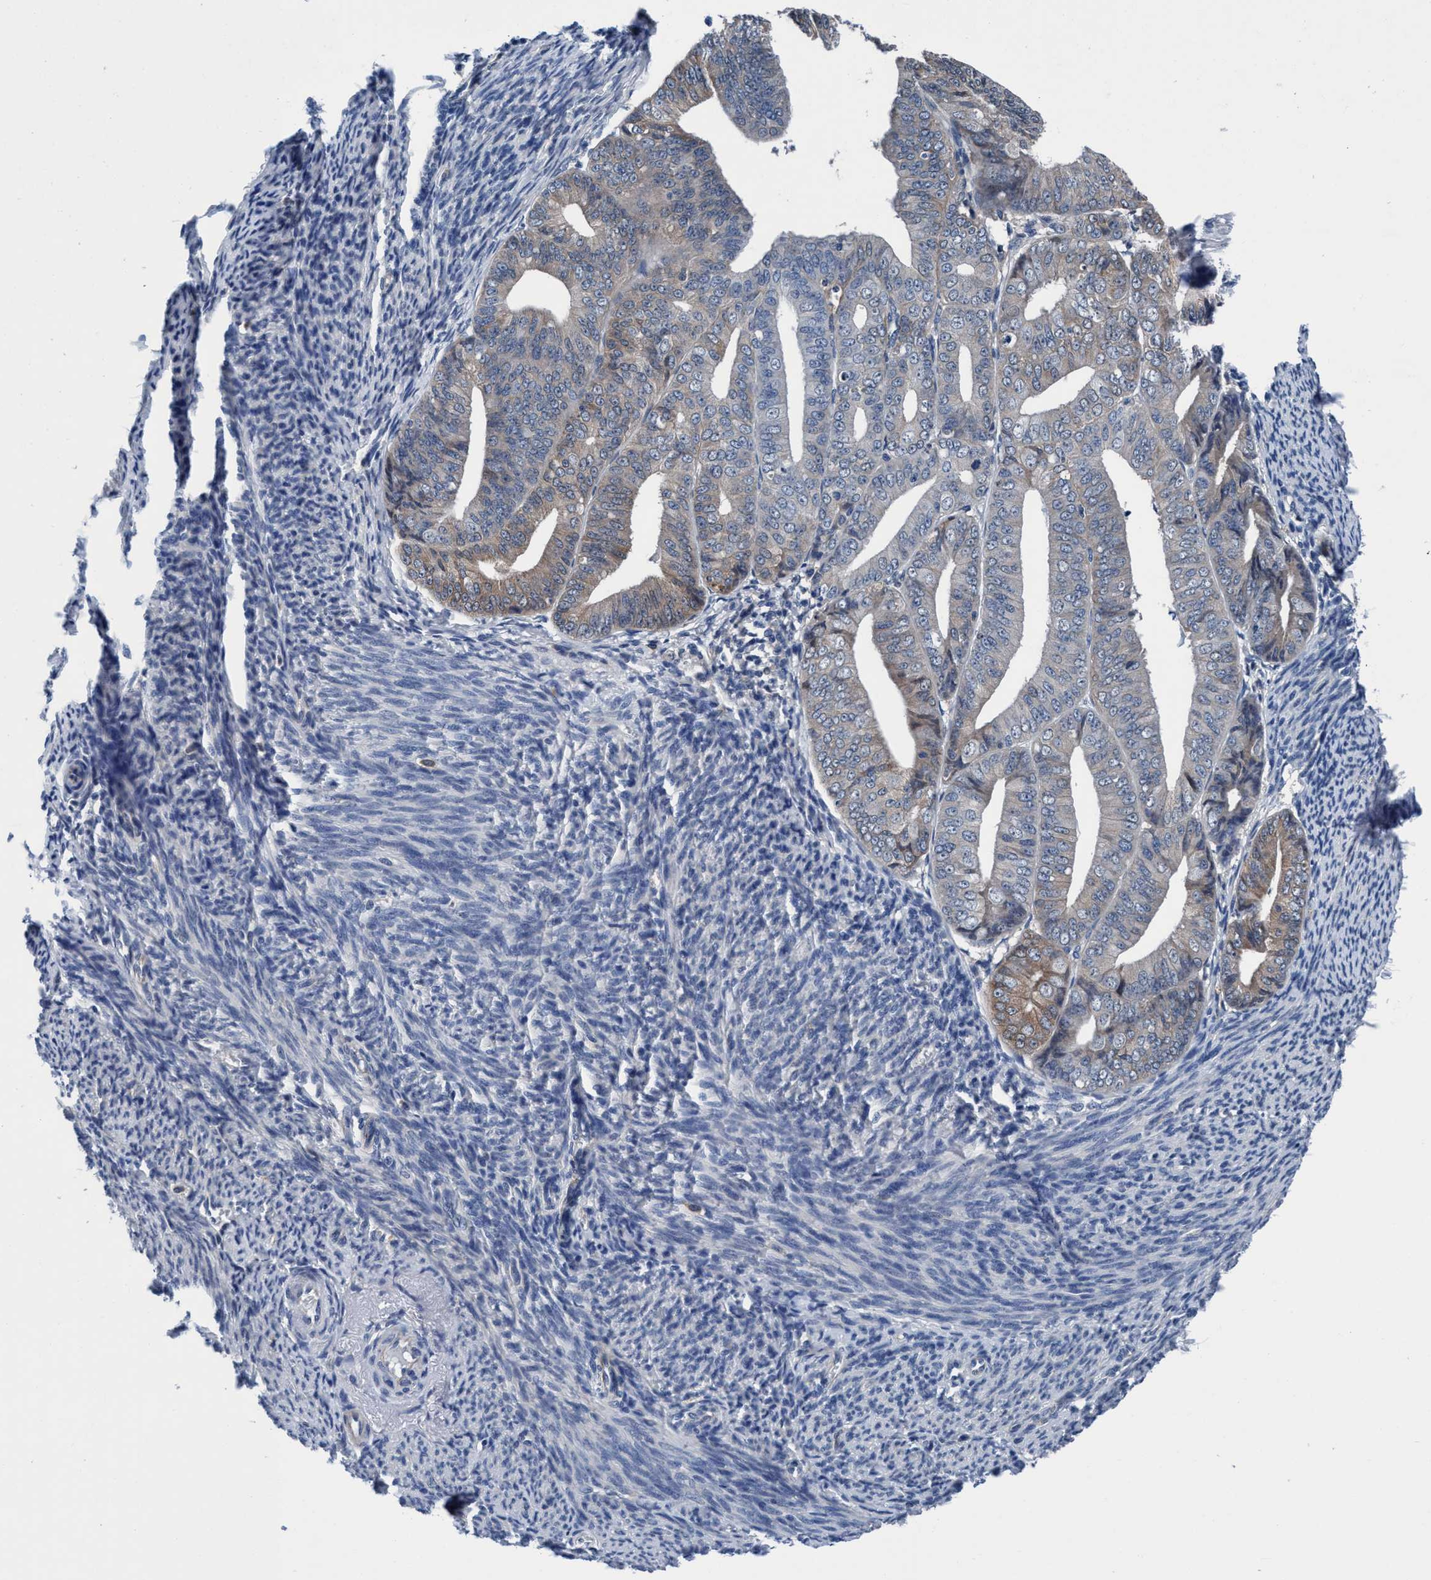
{"staining": {"intensity": "weak", "quantity": "<25%", "location": "cytoplasmic/membranous"}, "tissue": "endometrial cancer", "cell_type": "Tumor cells", "image_type": "cancer", "snomed": [{"axis": "morphology", "description": "Adenocarcinoma, NOS"}, {"axis": "topography", "description": "Endometrium"}], "caption": "A photomicrograph of endometrial cancer stained for a protein shows no brown staining in tumor cells.", "gene": "TMEM94", "patient": {"sex": "female", "age": 63}}